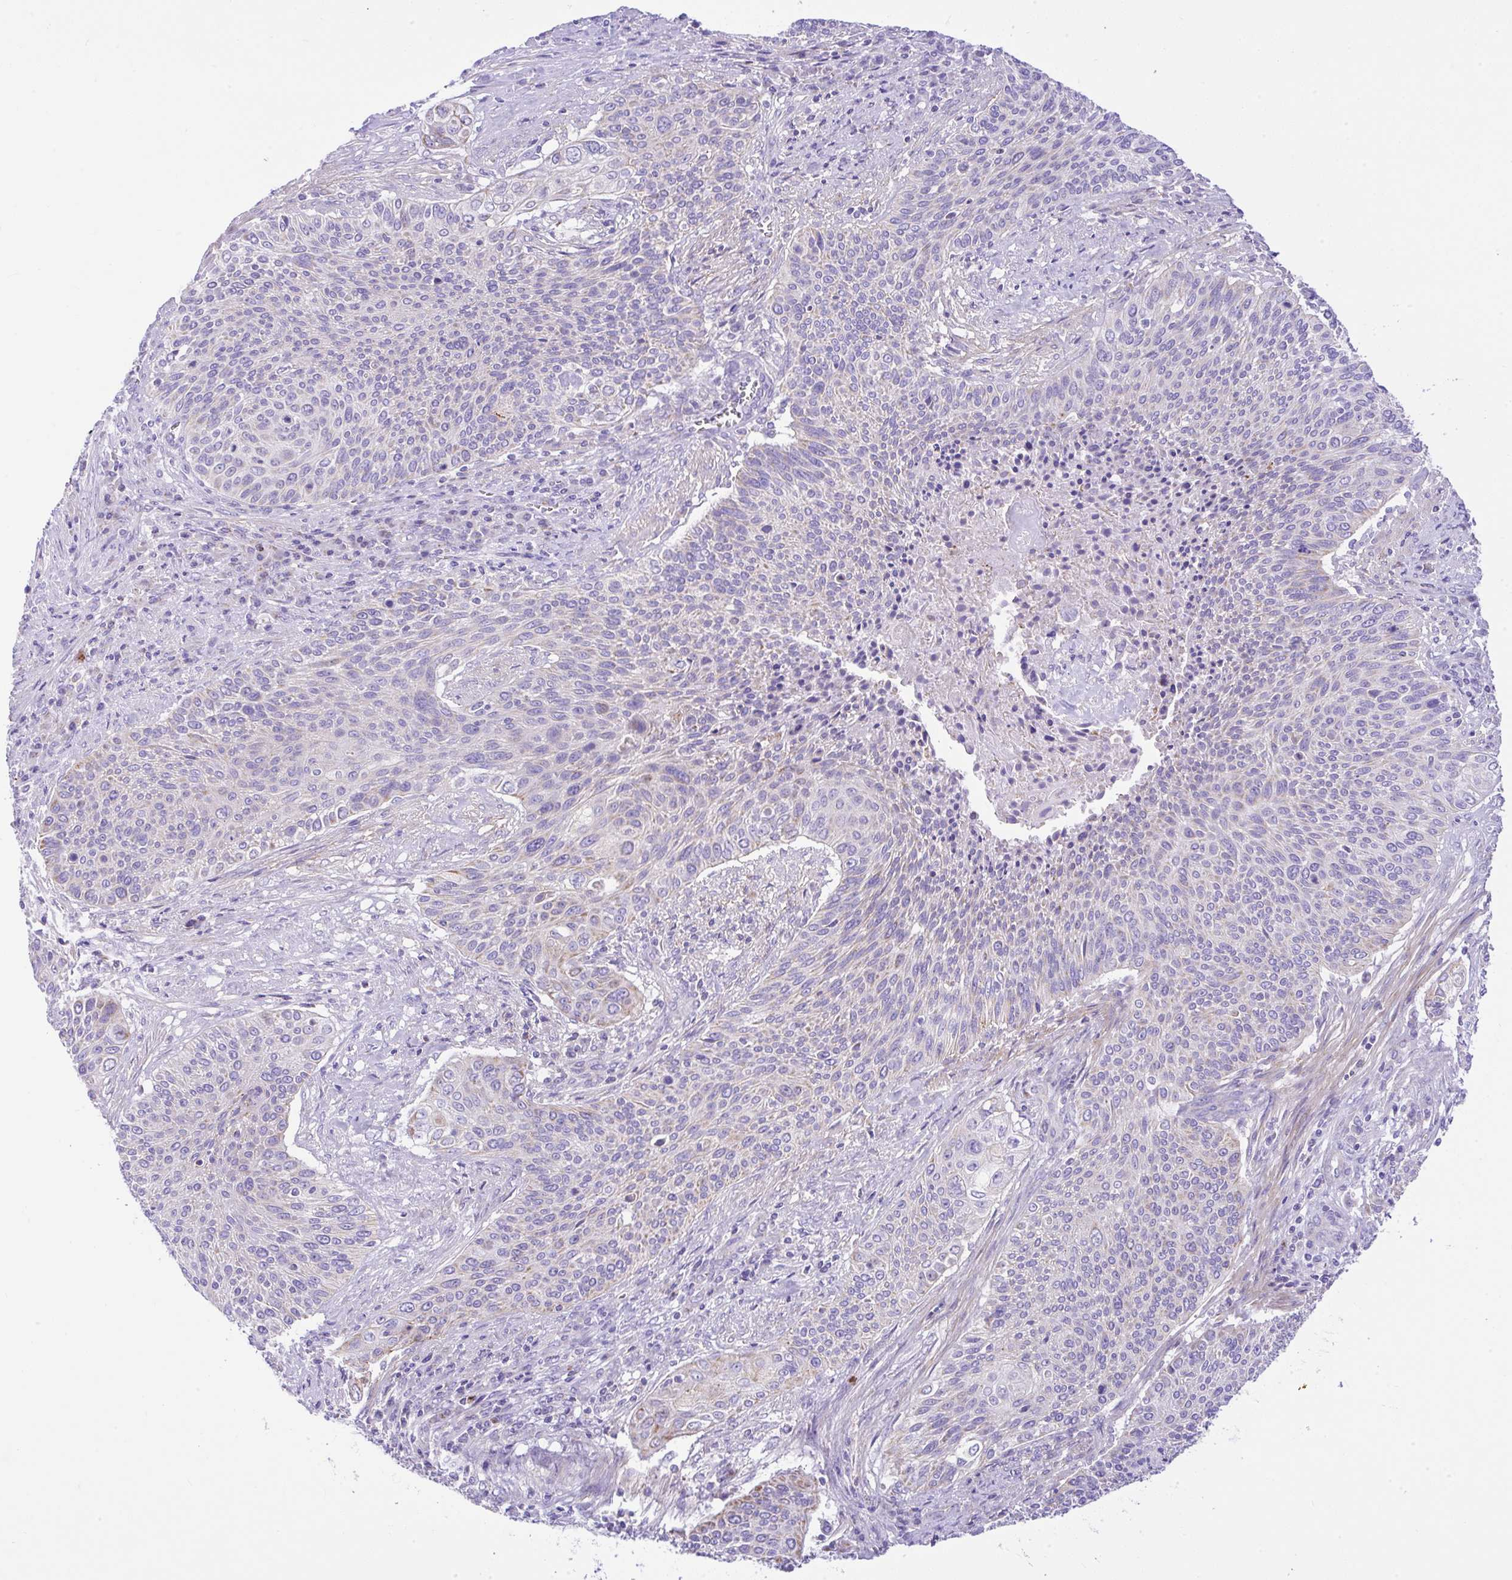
{"staining": {"intensity": "negative", "quantity": "none", "location": "none"}, "tissue": "cervical cancer", "cell_type": "Tumor cells", "image_type": "cancer", "snomed": [{"axis": "morphology", "description": "Squamous cell carcinoma, NOS"}, {"axis": "topography", "description": "Cervix"}], "caption": "Histopathology image shows no significant protein positivity in tumor cells of cervical cancer.", "gene": "SLC13A1", "patient": {"sex": "female", "age": 31}}